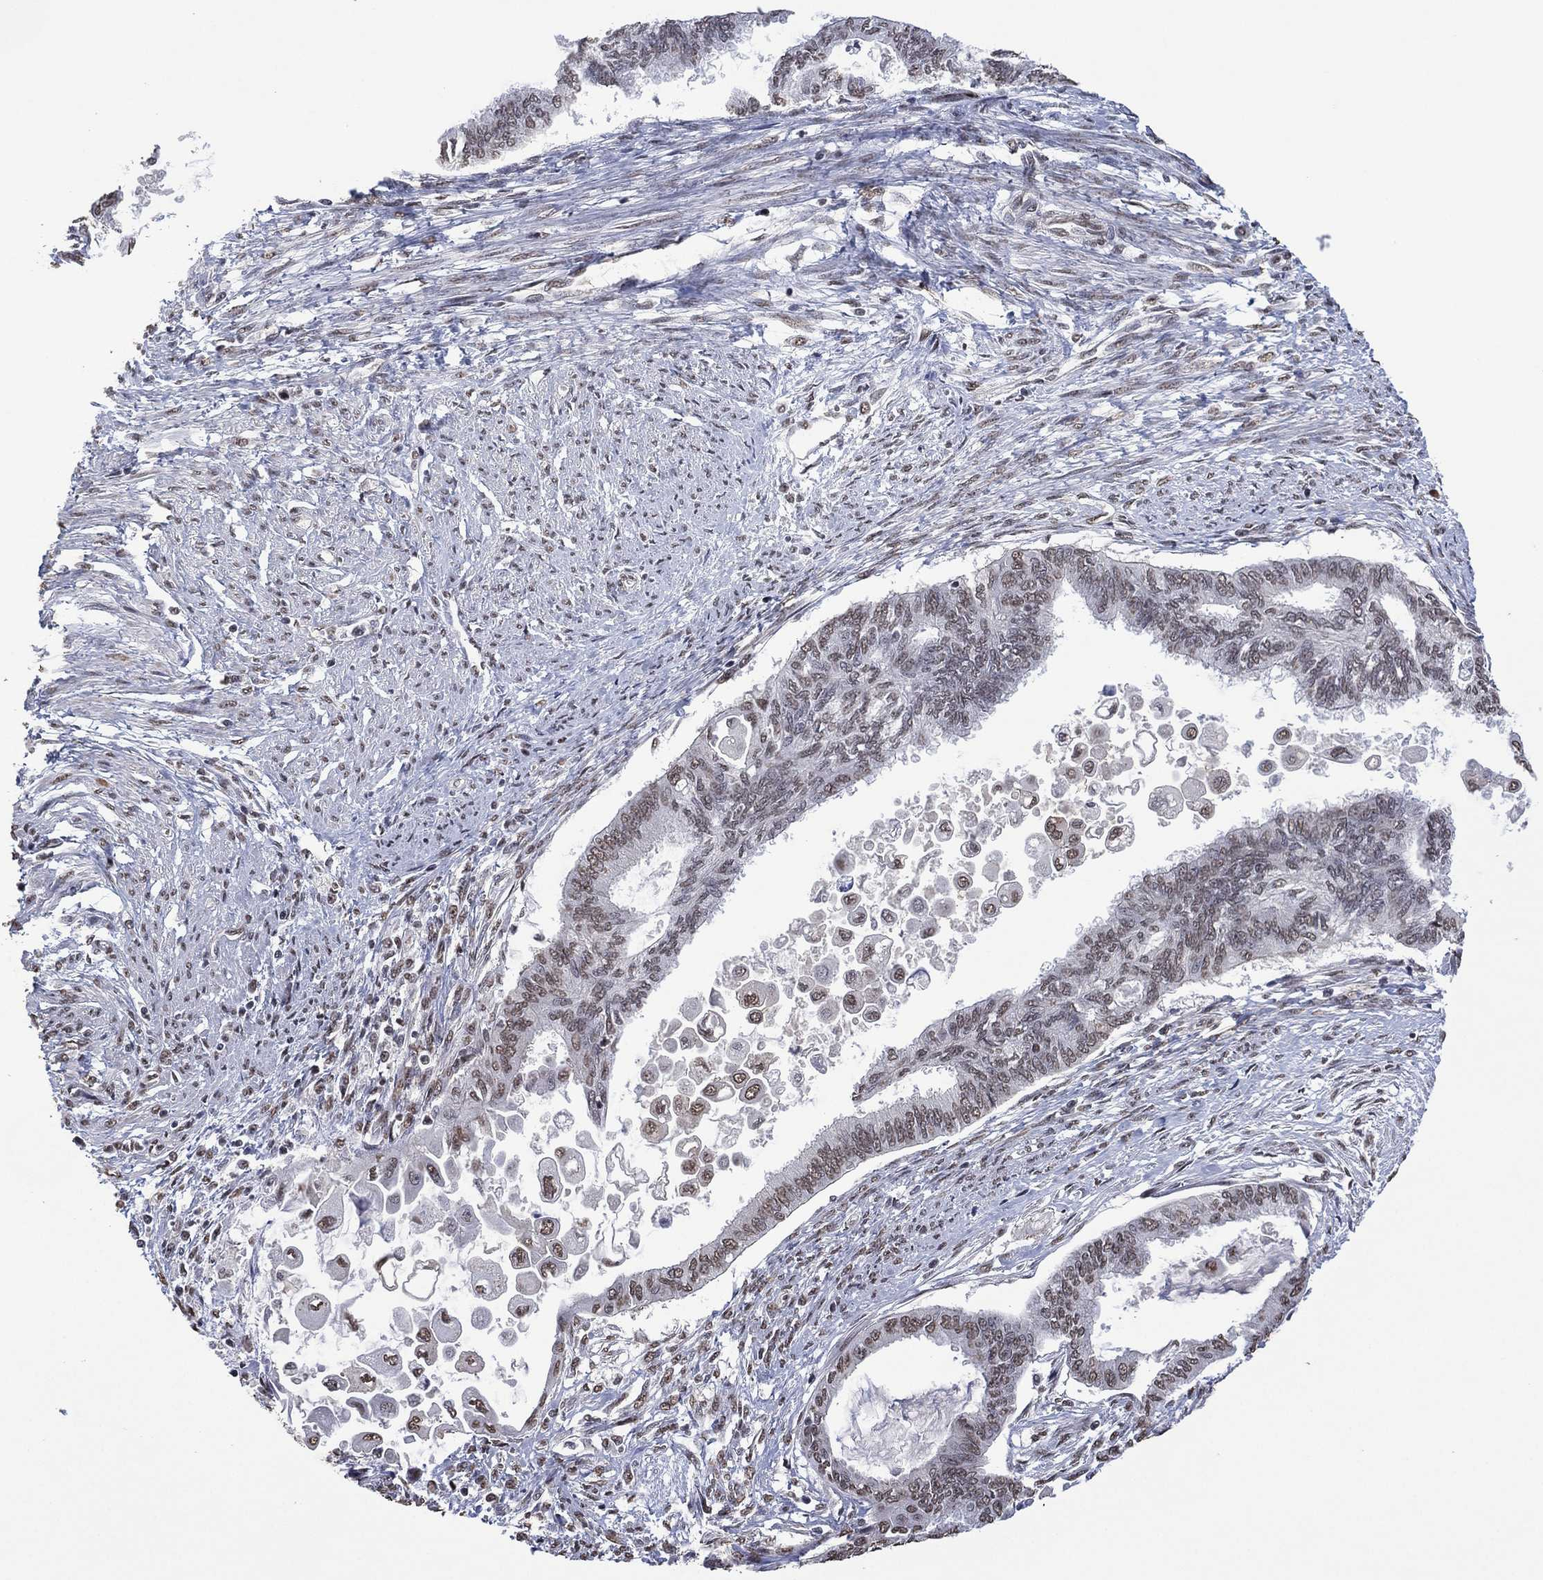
{"staining": {"intensity": "negative", "quantity": "none", "location": "none"}, "tissue": "endometrial cancer", "cell_type": "Tumor cells", "image_type": "cancer", "snomed": [{"axis": "morphology", "description": "Adenocarcinoma, NOS"}, {"axis": "topography", "description": "Endometrium"}], "caption": "A high-resolution image shows immunohistochemistry staining of endometrial cancer, which demonstrates no significant expression in tumor cells.", "gene": "EHMT1", "patient": {"sex": "female", "age": 86}}